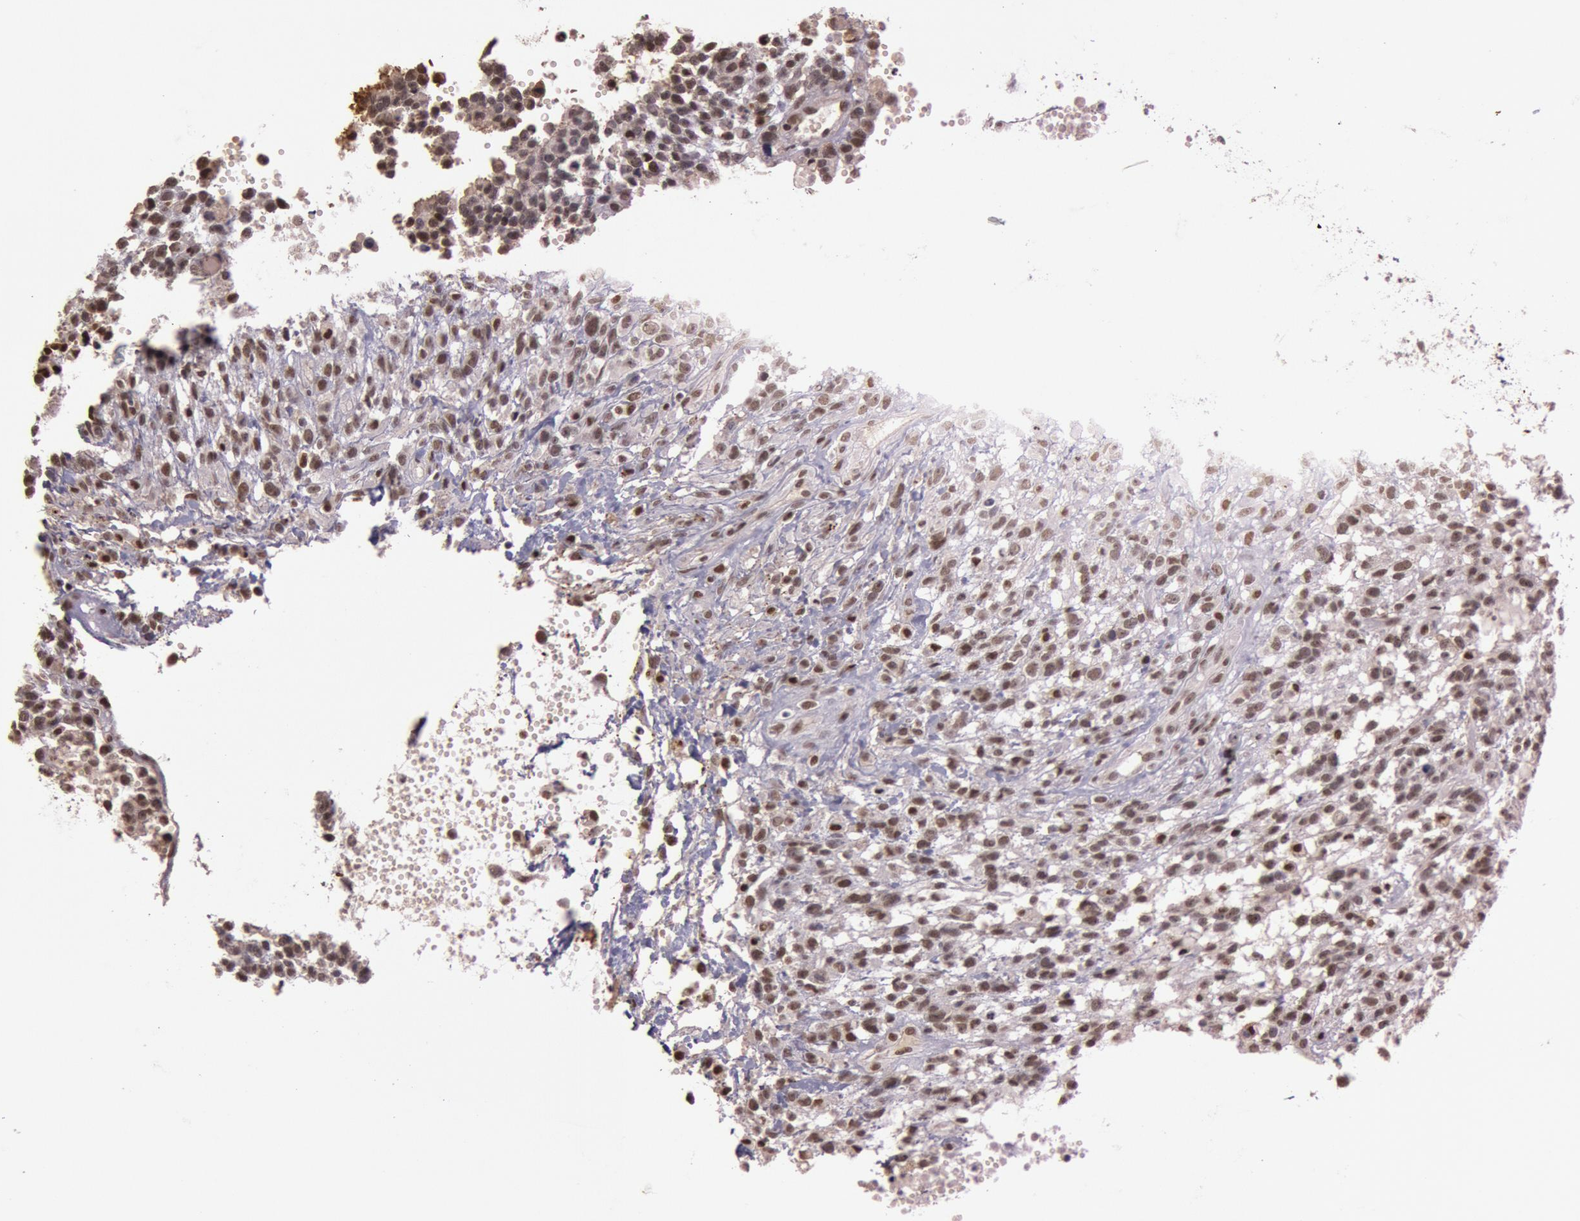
{"staining": {"intensity": "moderate", "quantity": "<25%", "location": "nuclear"}, "tissue": "glioma", "cell_type": "Tumor cells", "image_type": "cancer", "snomed": [{"axis": "morphology", "description": "Glioma, malignant, High grade"}, {"axis": "topography", "description": "Brain"}], "caption": "Protein staining by IHC demonstrates moderate nuclear expression in approximately <25% of tumor cells in malignant glioma (high-grade).", "gene": "TASL", "patient": {"sex": "male", "age": 66}}